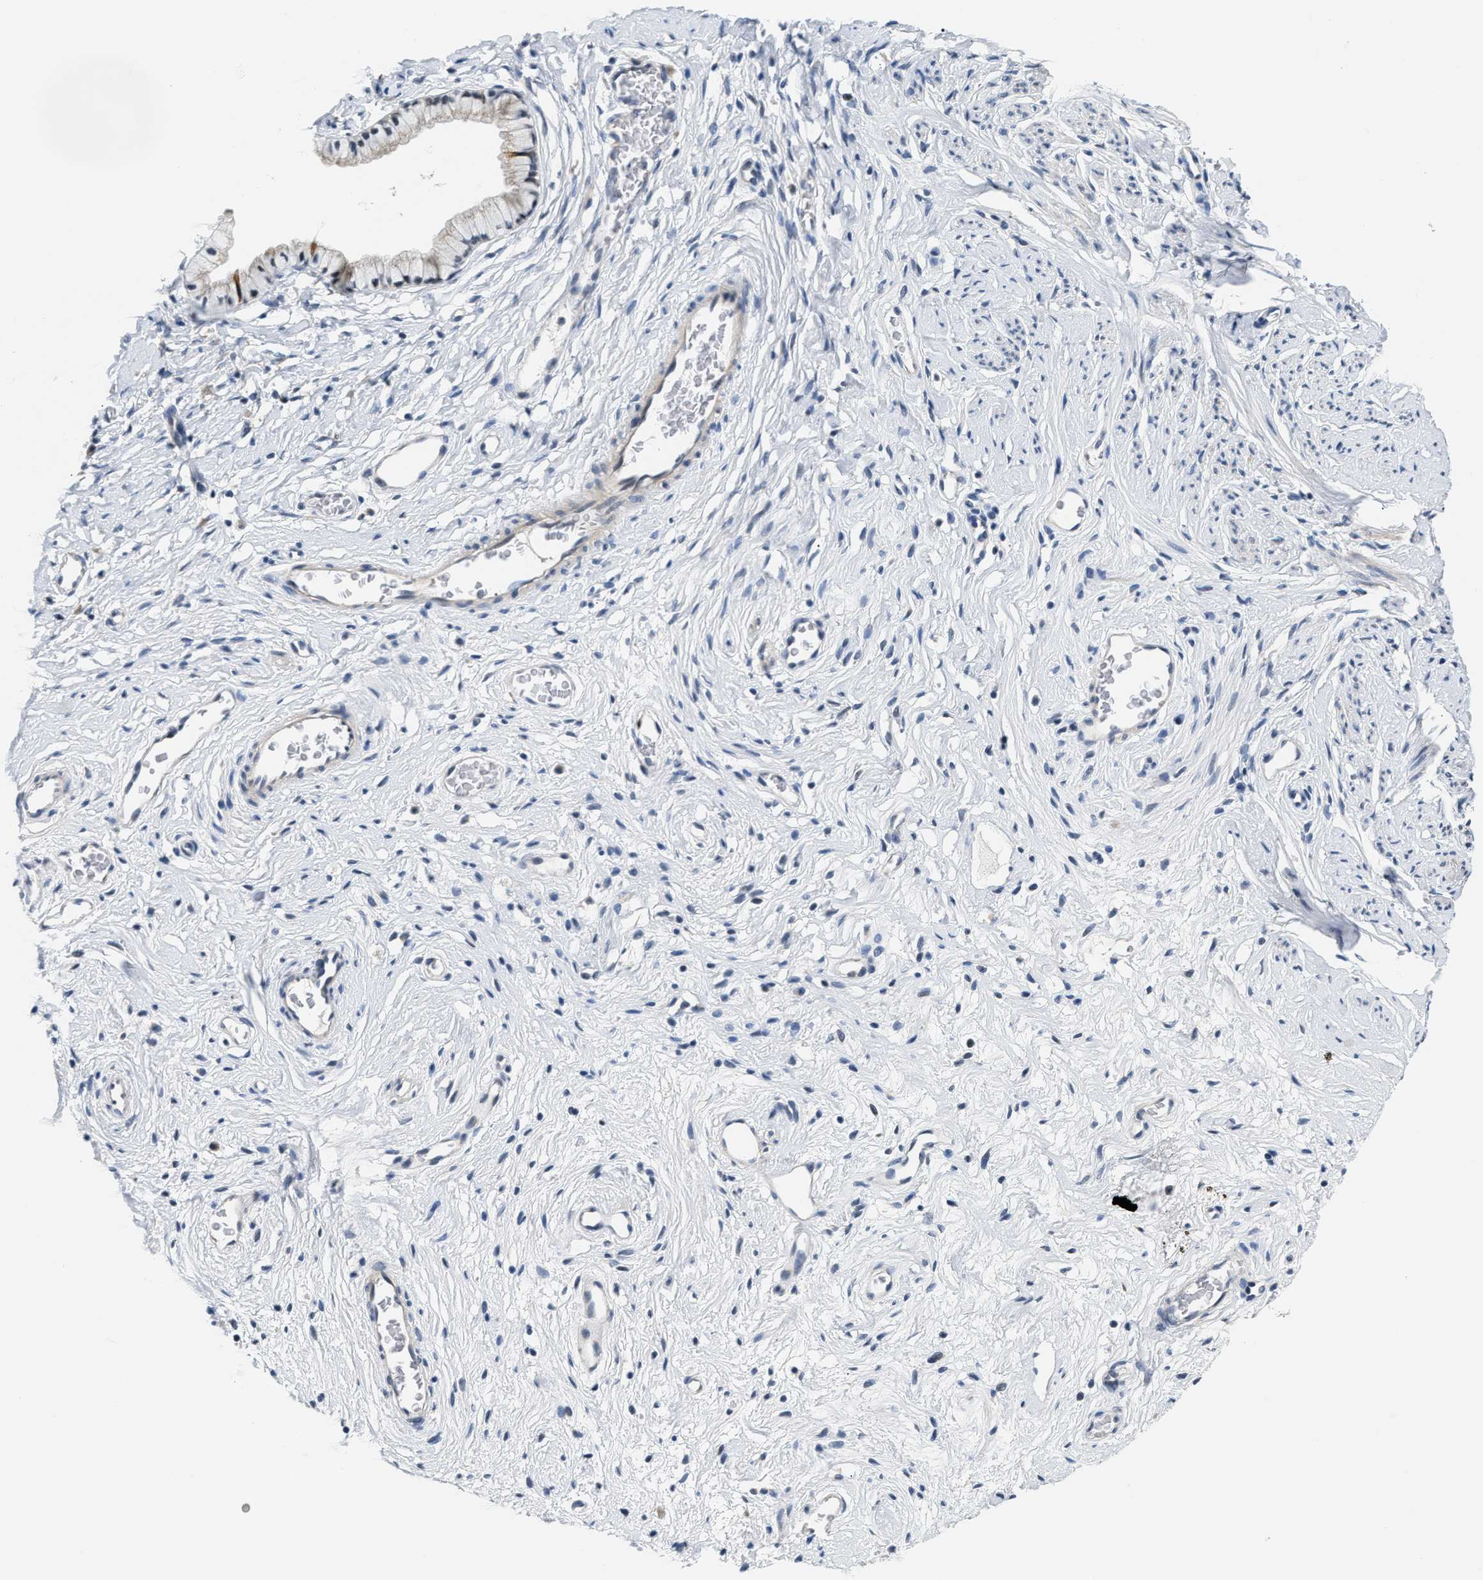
{"staining": {"intensity": "moderate", "quantity": "<25%", "location": "cytoplasmic/membranous"}, "tissue": "cervix", "cell_type": "Glandular cells", "image_type": "normal", "snomed": [{"axis": "morphology", "description": "Normal tissue, NOS"}, {"axis": "topography", "description": "Cervix"}], "caption": "A brown stain shows moderate cytoplasmic/membranous expression of a protein in glandular cells of unremarkable human cervix. Using DAB (brown) and hematoxylin (blue) stains, captured at high magnification using brightfield microscopy.", "gene": "CLGN", "patient": {"sex": "female", "age": 77}}